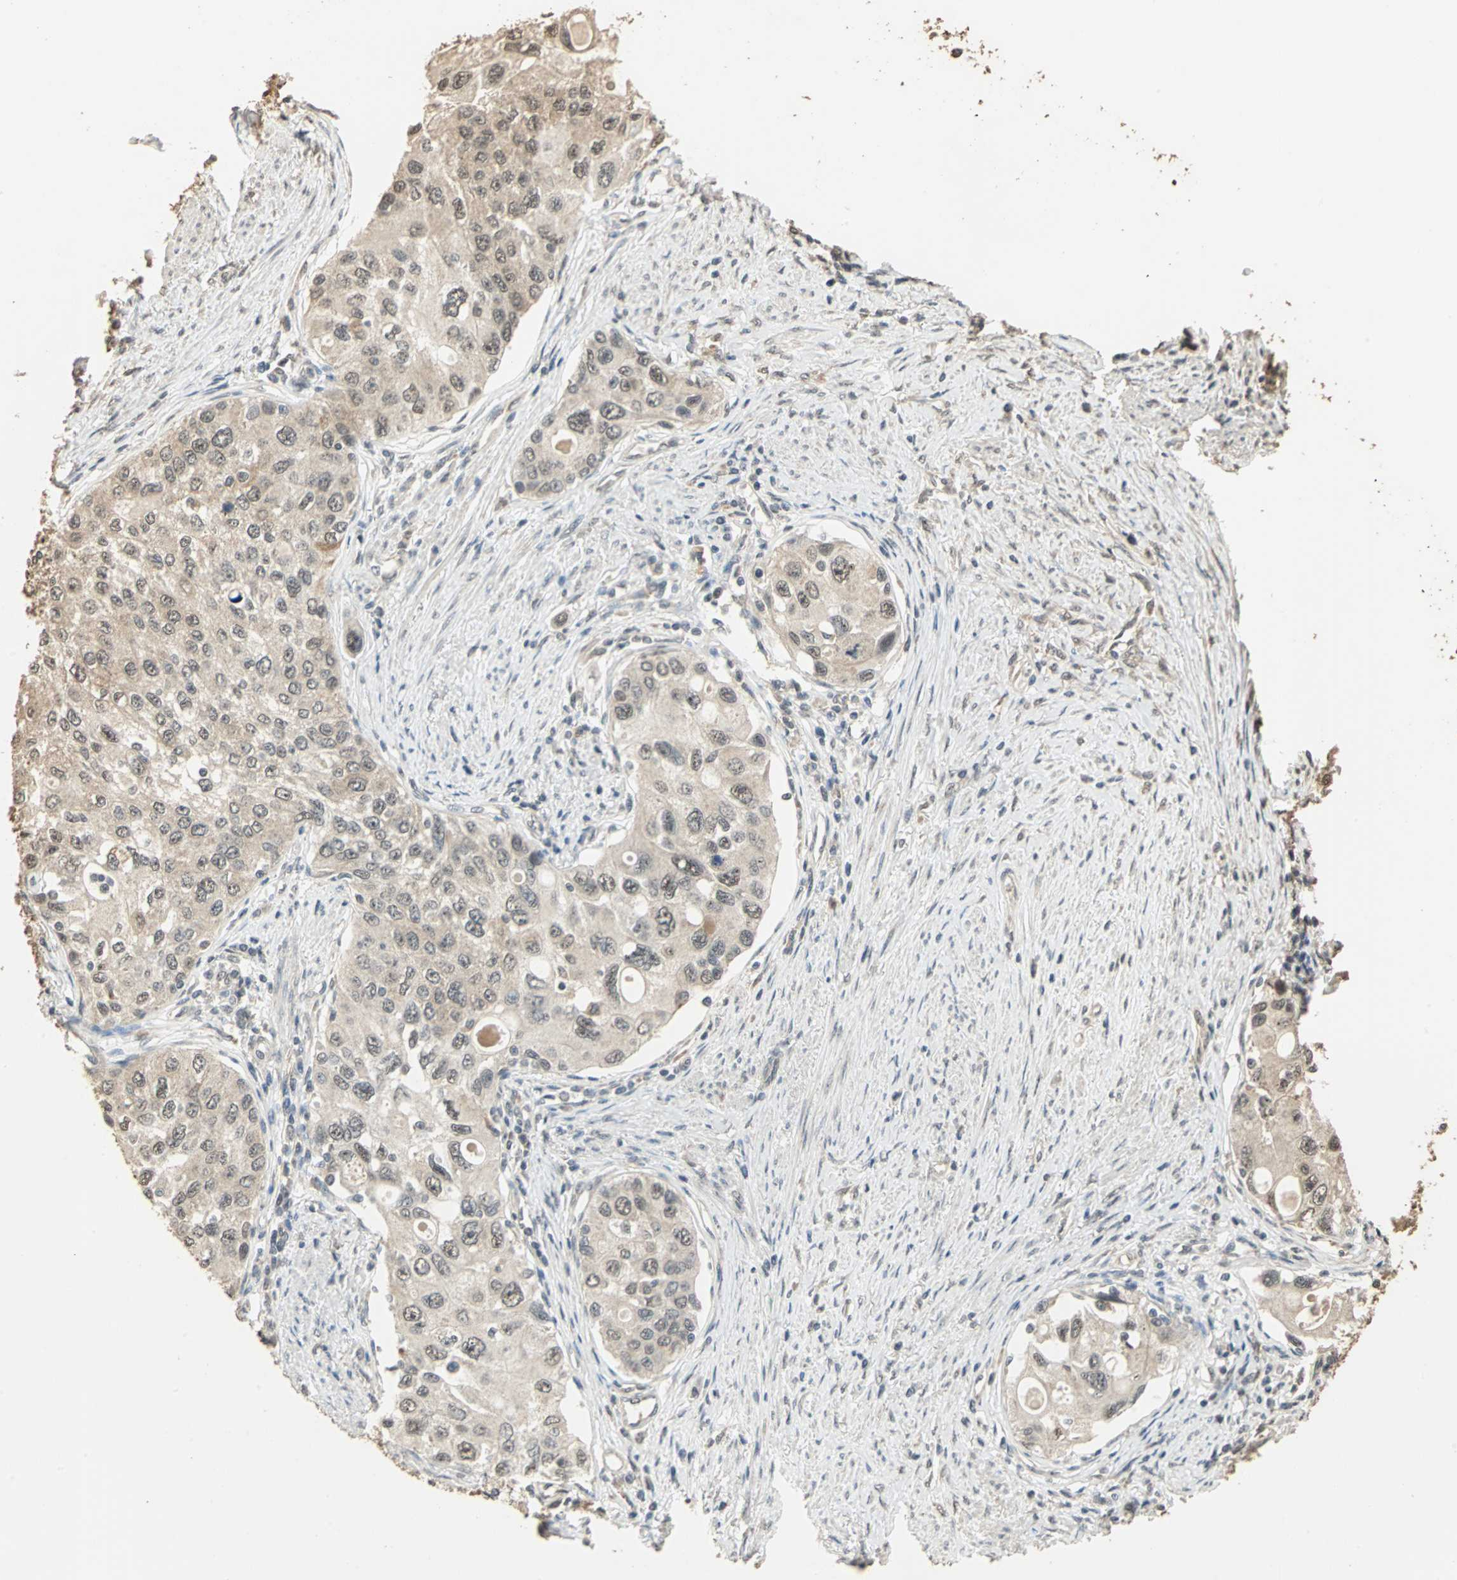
{"staining": {"intensity": "weak", "quantity": "25%-75%", "location": "cytoplasmic/membranous"}, "tissue": "urothelial cancer", "cell_type": "Tumor cells", "image_type": "cancer", "snomed": [{"axis": "morphology", "description": "Urothelial carcinoma, High grade"}, {"axis": "topography", "description": "Urinary bladder"}], "caption": "Tumor cells demonstrate low levels of weak cytoplasmic/membranous staining in about 25%-75% of cells in human high-grade urothelial carcinoma. (Stains: DAB in brown, nuclei in blue, Microscopy: brightfield microscopy at high magnification).", "gene": "UCHL5", "patient": {"sex": "female", "age": 56}}